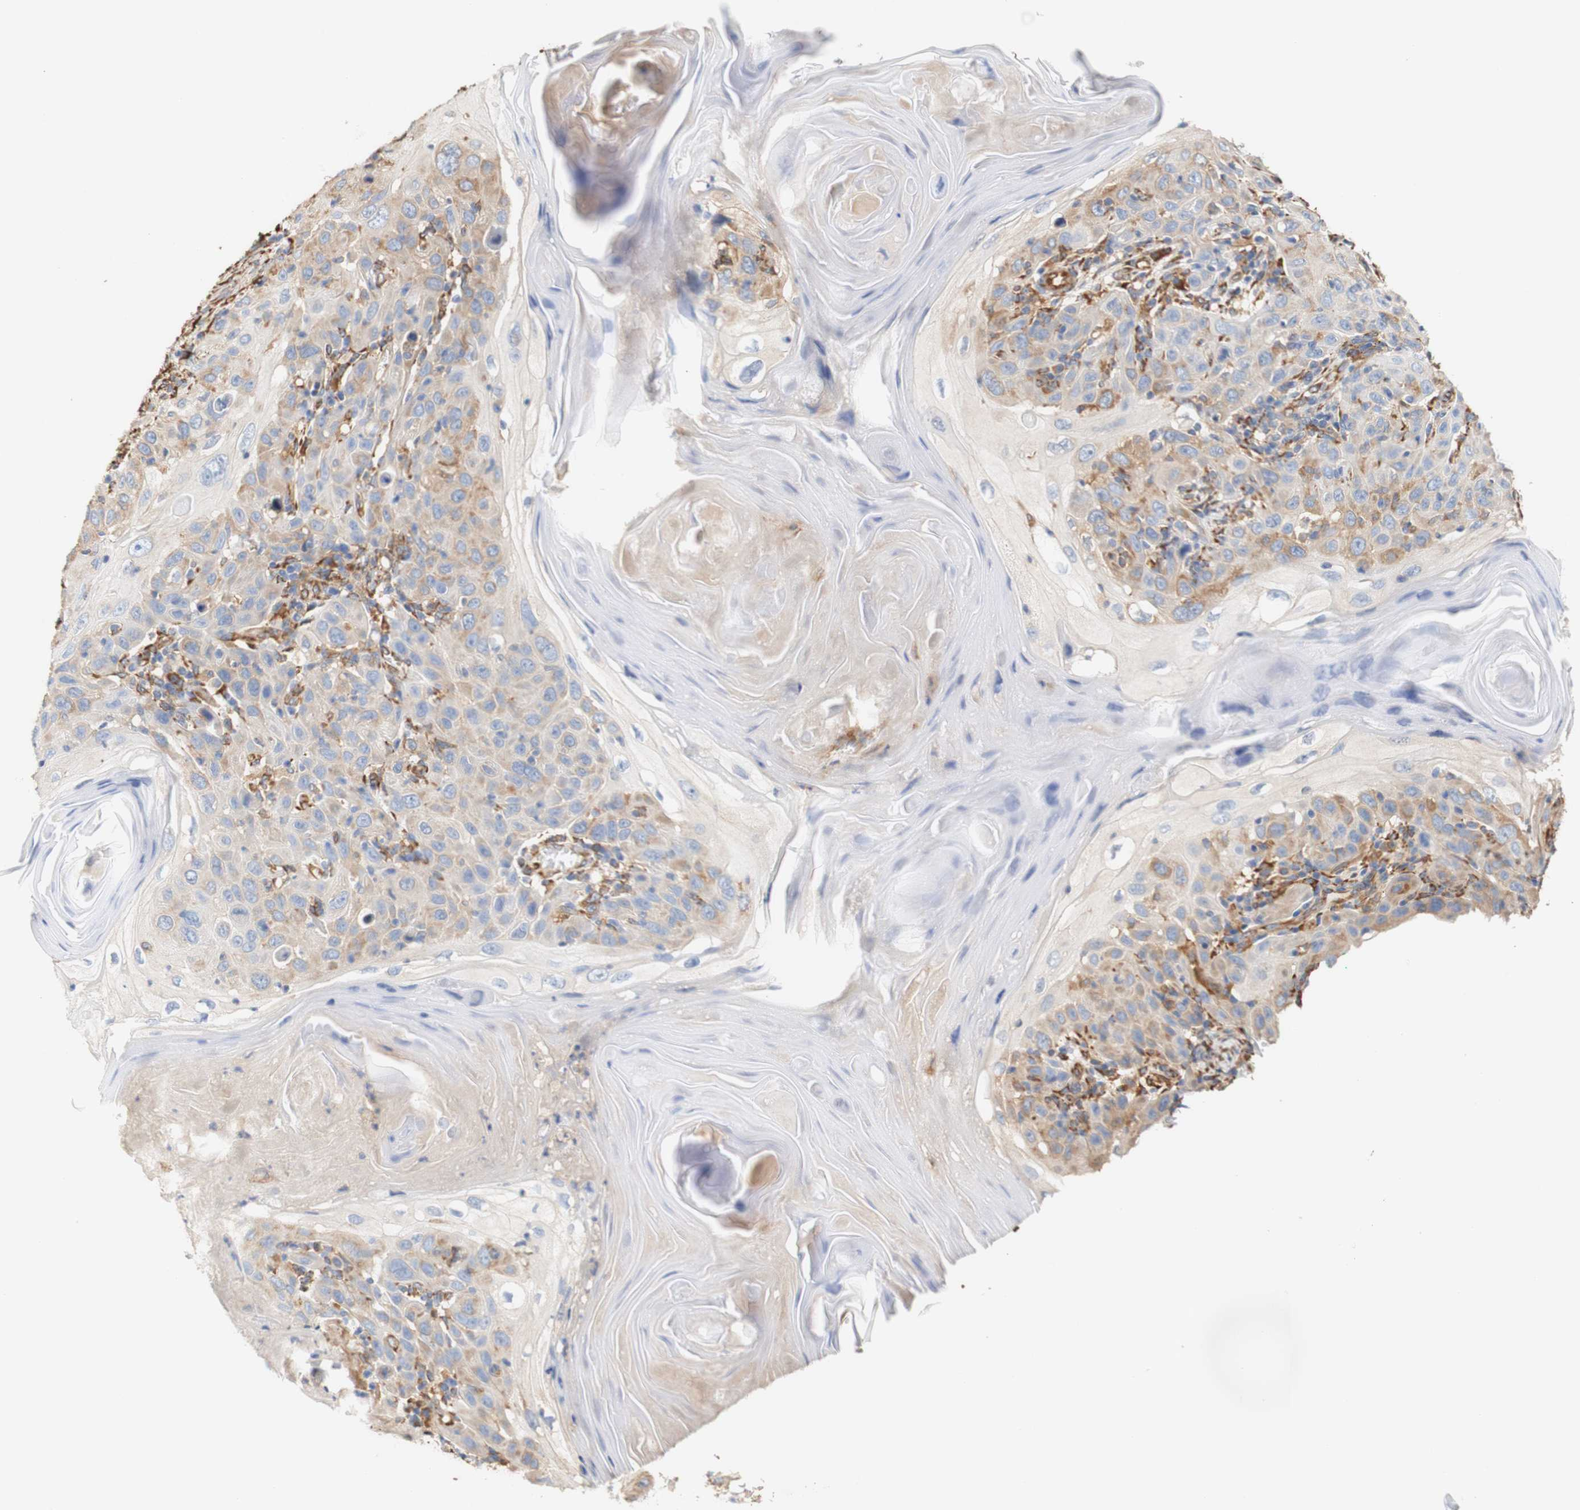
{"staining": {"intensity": "weak", "quantity": "25%-75%", "location": "cytoplasmic/membranous"}, "tissue": "skin cancer", "cell_type": "Tumor cells", "image_type": "cancer", "snomed": [{"axis": "morphology", "description": "Squamous cell carcinoma, NOS"}, {"axis": "topography", "description": "Skin"}], "caption": "Tumor cells exhibit low levels of weak cytoplasmic/membranous expression in approximately 25%-75% of cells in human skin squamous cell carcinoma.", "gene": "EIF2AK4", "patient": {"sex": "female", "age": 88}}